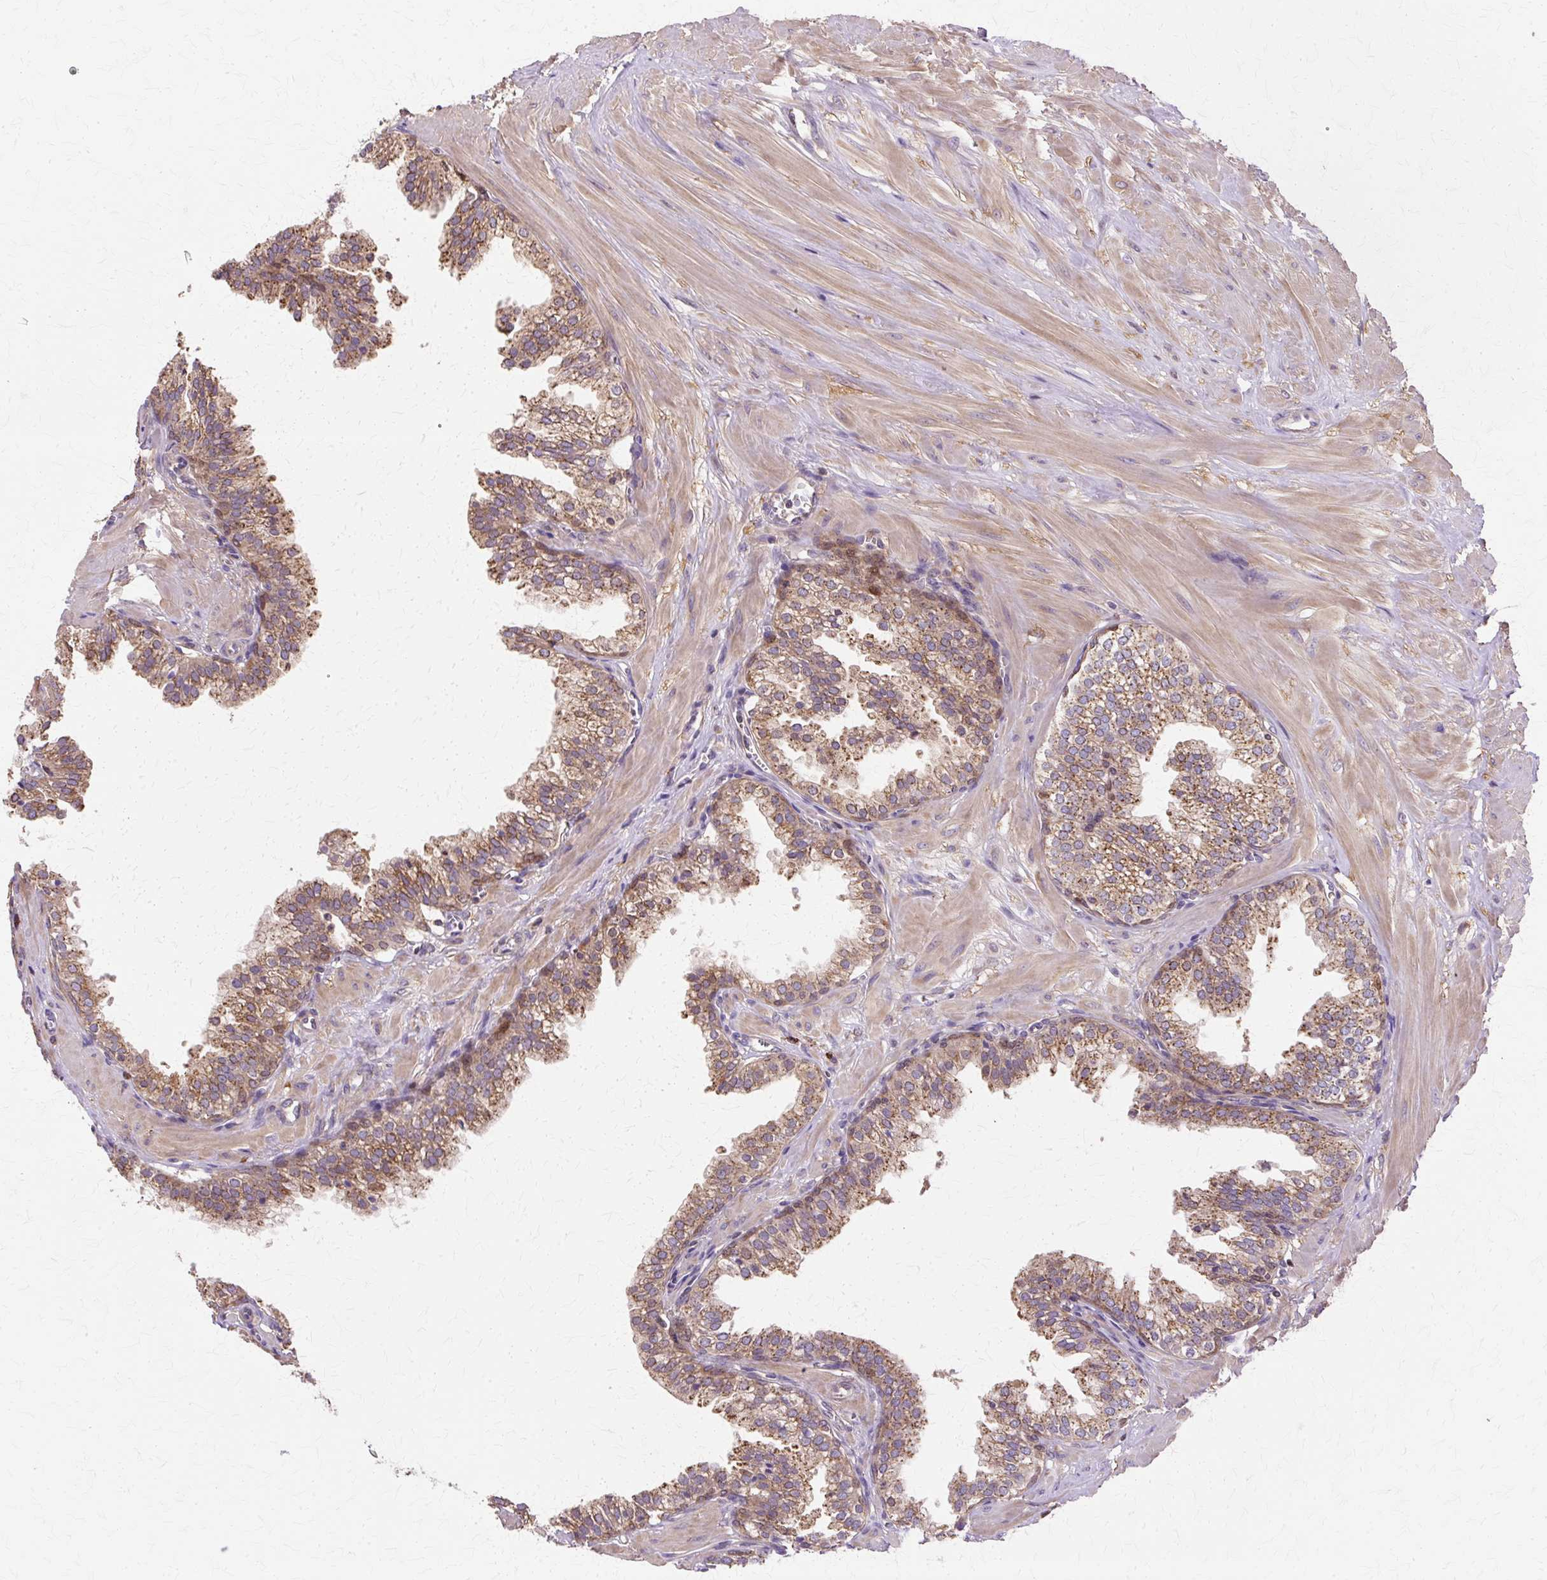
{"staining": {"intensity": "moderate", "quantity": ">75%", "location": "cytoplasmic/membranous"}, "tissue": "prostate", "cell_type": "Glandular cells", "image_type": "normal", "snomed": [{"axis": "morphology", "description": "Normal tissue, NOS"}, {"axis": "topography", "description": "Prostate"}, {"axis": "topography", "description": "Peripheral nerve tissue"}], "caption": "Protein expression analysis of unremarkable prostate exhibits moderate cytoplasmic/membranous staining in about >75% of glandular cells. (Stains: DAB in brown, nuclei in blue, Microscopy: brightfield microscopy at high magnification).", "gene": "COPB1", "patient": {"sex": "male", "age": 55}}